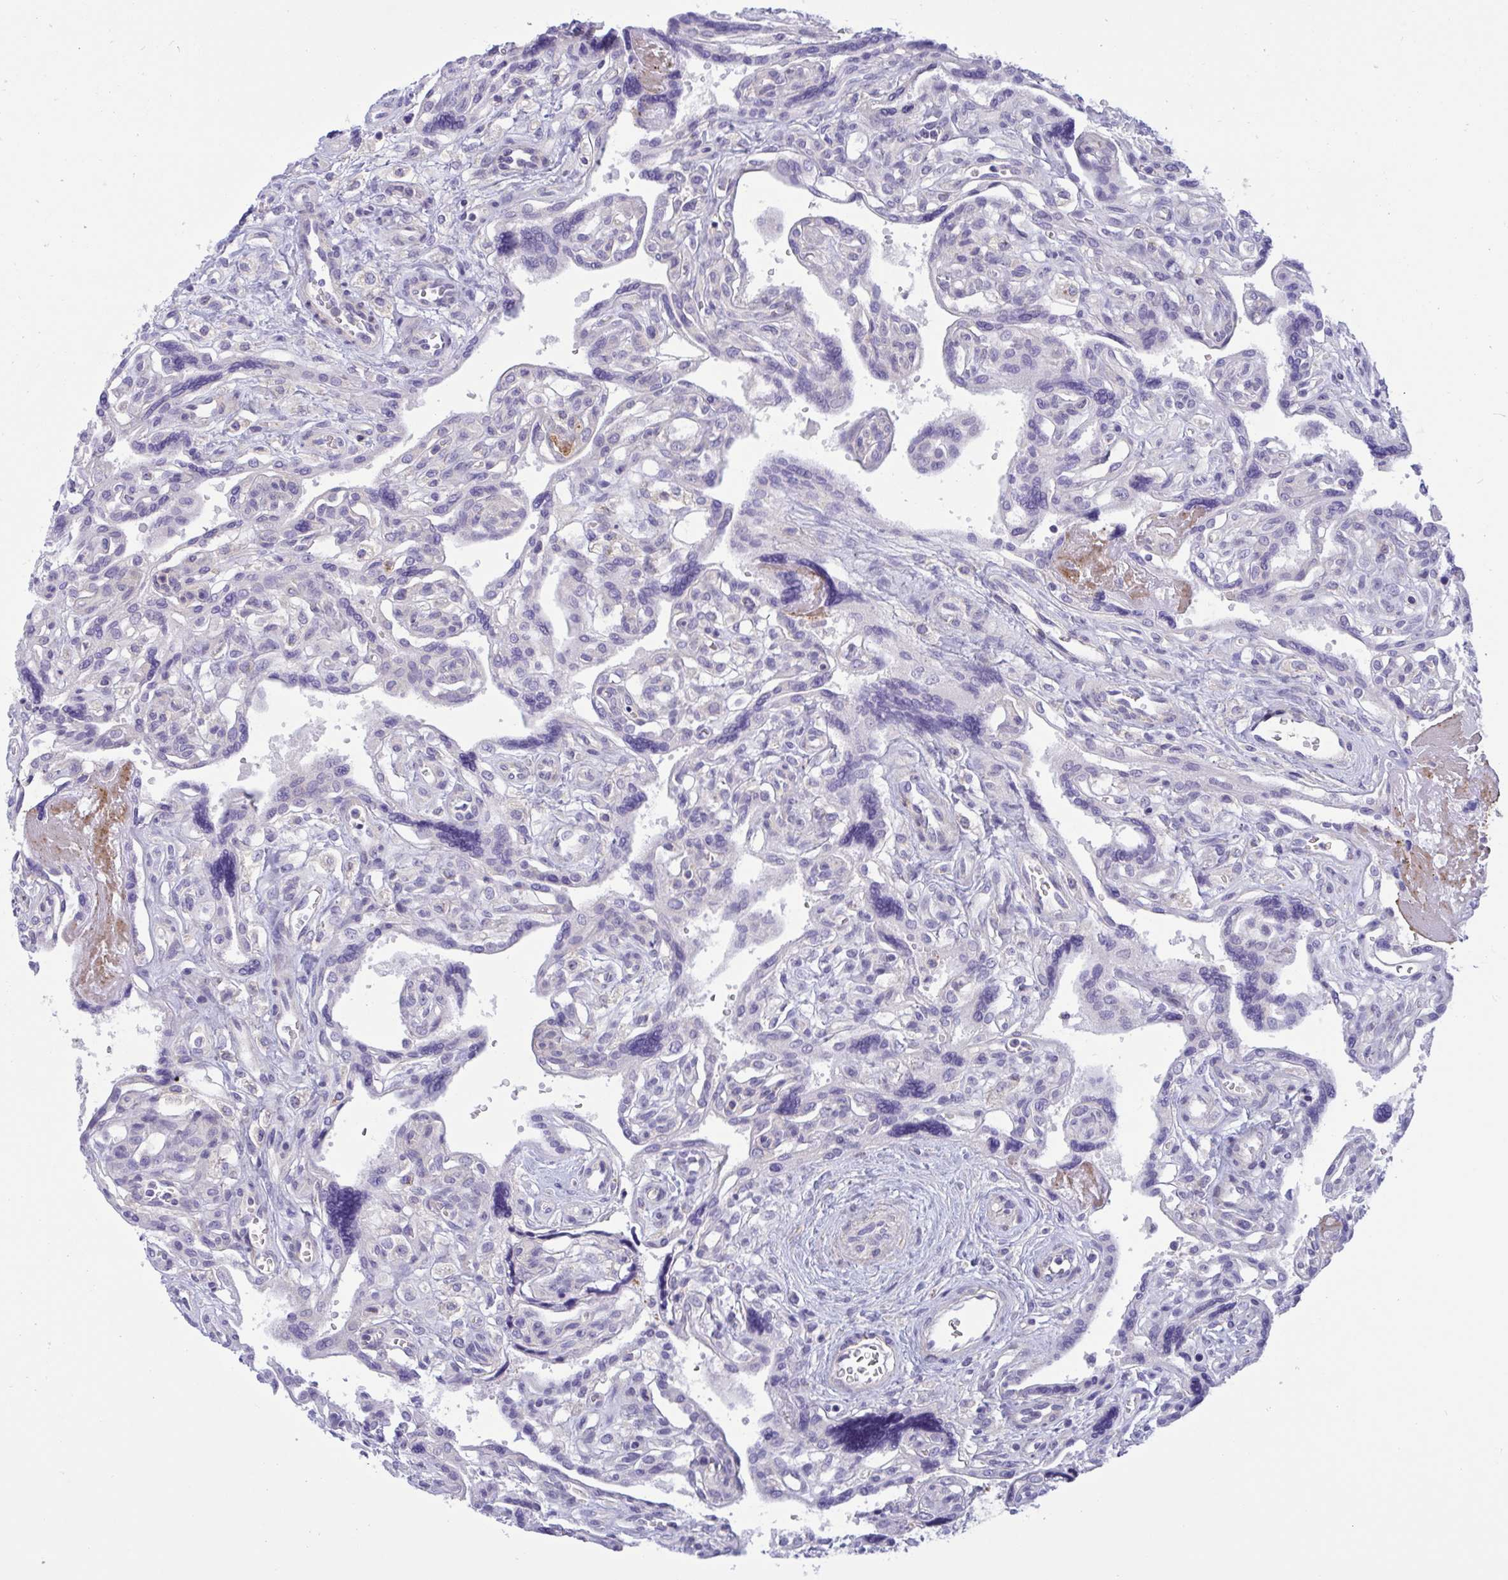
{"staining": {"intensity": "negative", "quantity": "none", "location": "none"}, "tissue": "placenta", "cell_type": "Decidual cells", "image_type": "normal", "snomed": [{"axis": "morphology", "description": "Normal tissue, NOS"}, {"axis": "topography", "description": "Placenta"}], "caption": "There is no significant staining in decidual cells of placenta. The staining was performed using DAB to visualize the protein expression in brown, while the nuclei were stained in blue with hematoxylin (Magnification: 20x).", "gene": "OXLD1", "patient": {"sex": "female", "age": 39}}